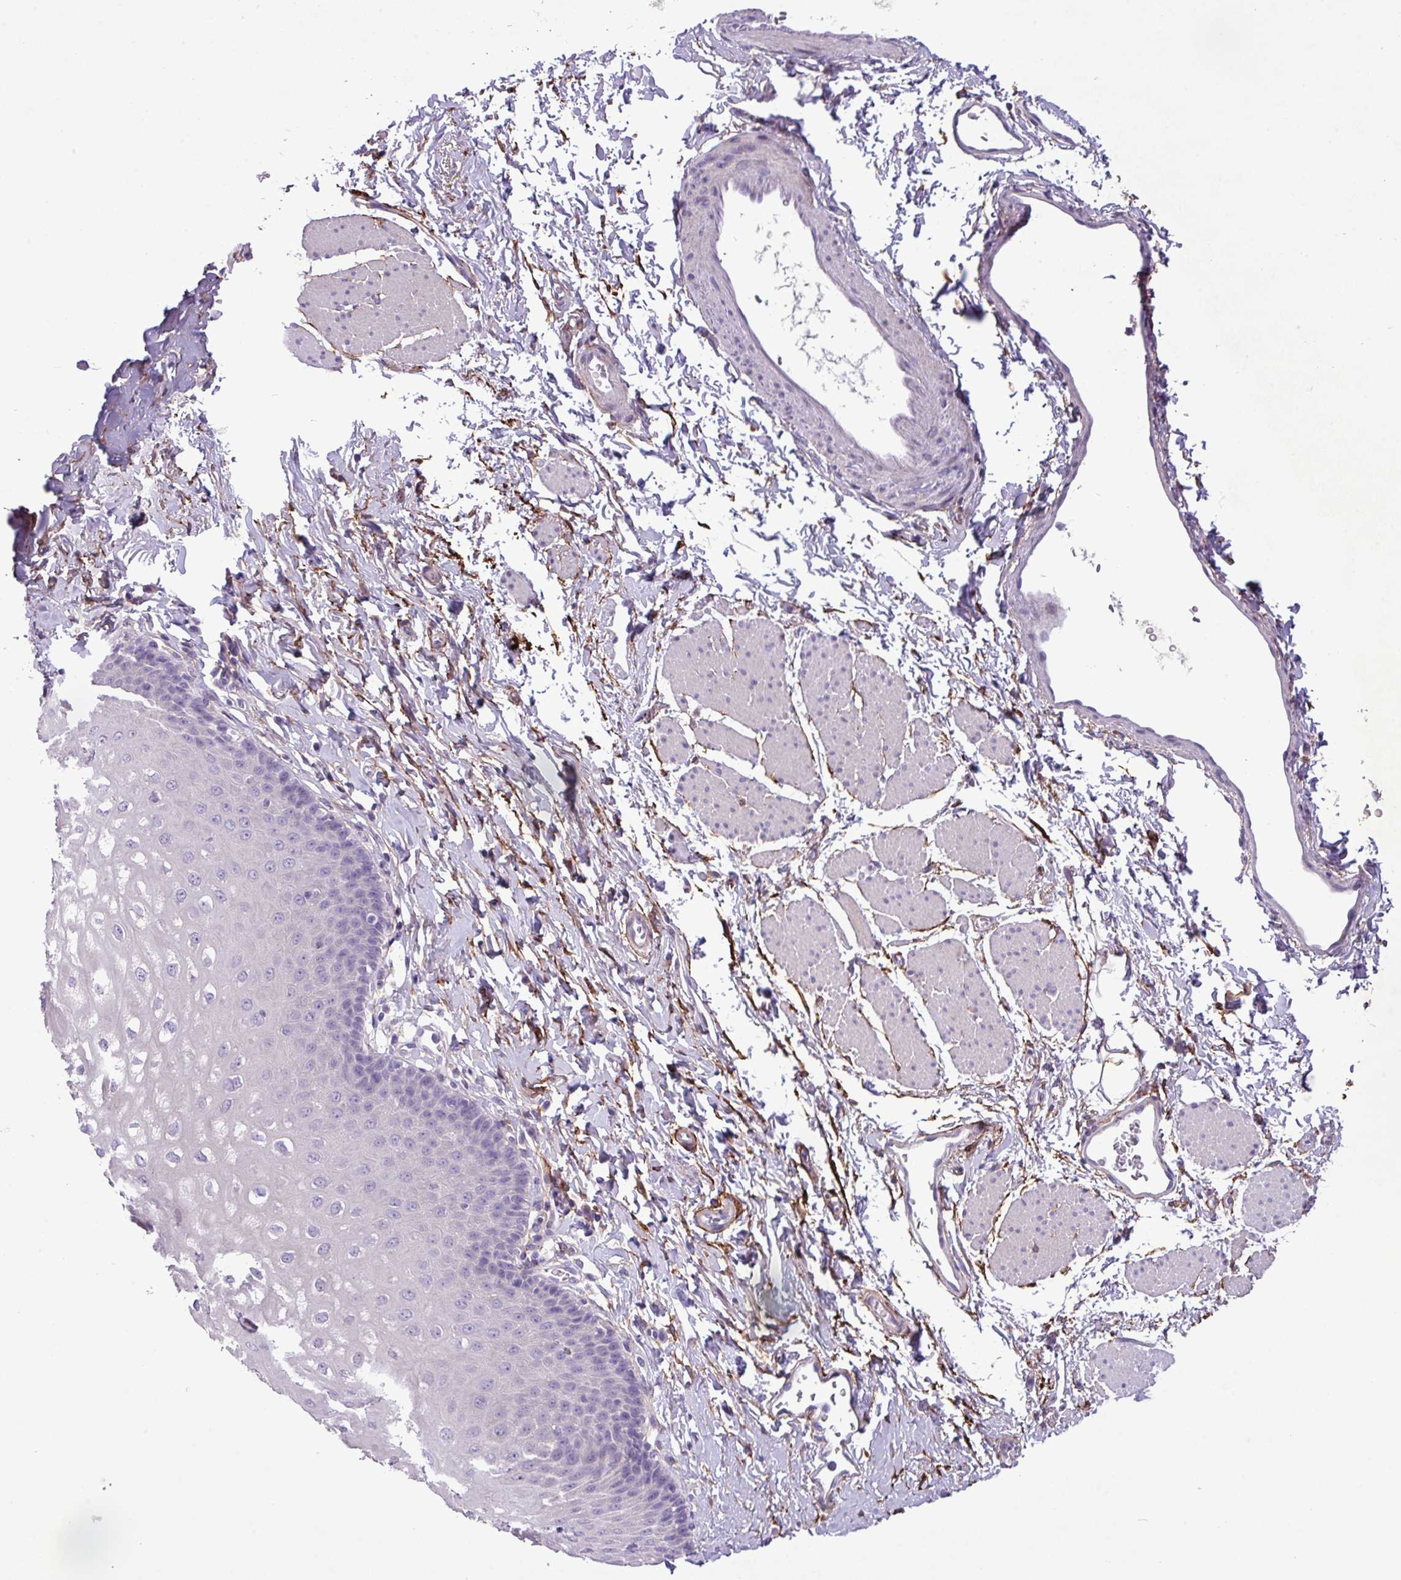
{"staining": {"intensity": "negative", "quantity": "none", "location": "none"}, "tissue": "esophagus", "cell_type": "Squamous epithelial cells", "image_type": "normal", "snomed": [{"axis": "morphology", "description": "Normal tissue, NOS"}, {"axis": "topography", "description": "Esophagus"}], "caption": "High magnification brightfield microscopy of unremarkable esophagus stained with DAB (3,3'-diaminobenzidine) (brown) and counterstained with hematoxylin (blue): squamous epithelial cells show no significant expression.", "gene": "CD248", "patient": {"sex": "male", "age": 70}}